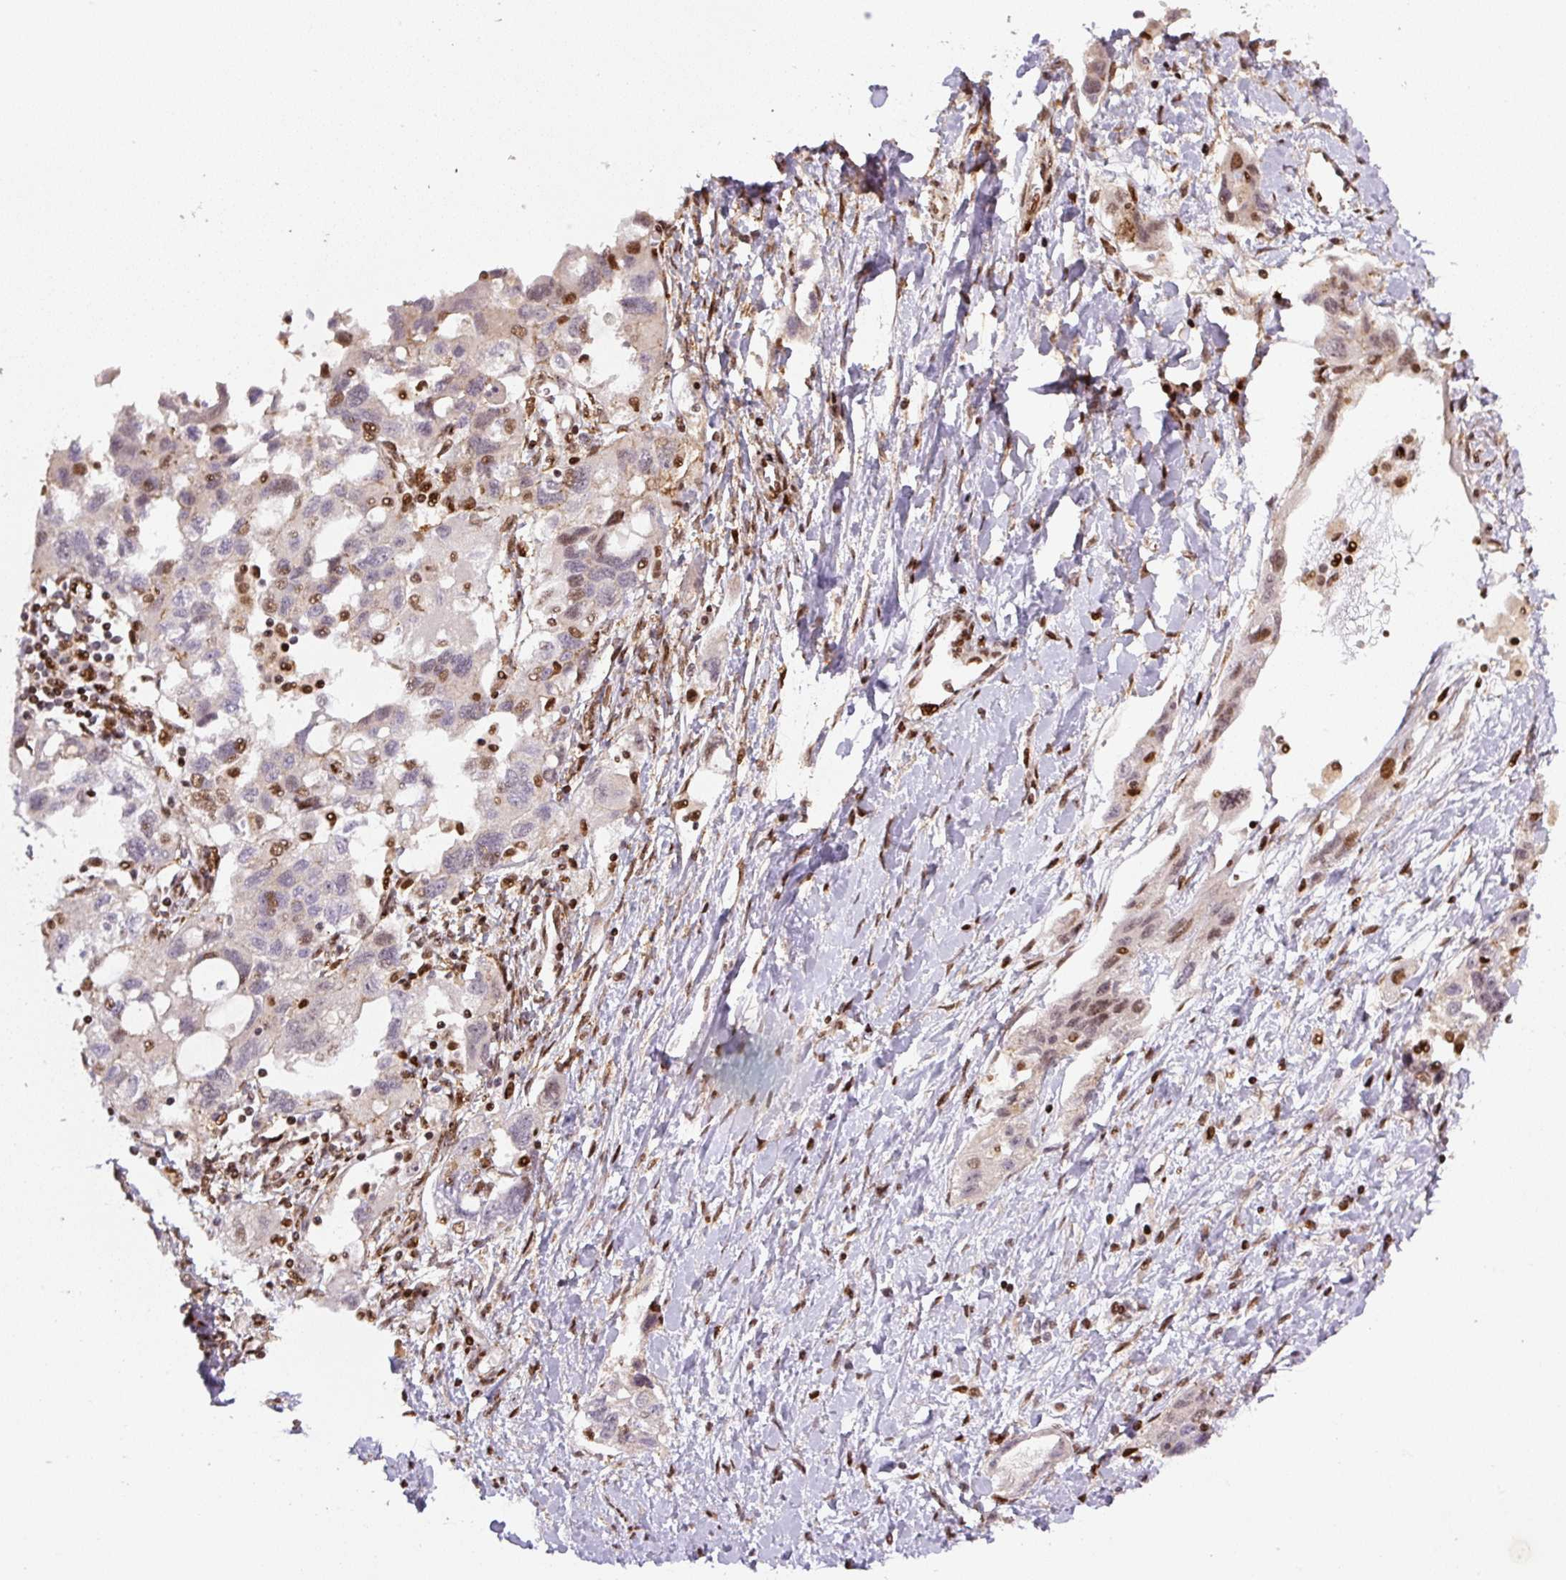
{"staining": {"intensity": "strong", "quantity": "<25%", "location": "nuclear"}, "tissue": "ovarian cancer", "cell_type": "Tumor cells", "image_type": "cancer", "snomed": [{"axis": "morphology", "description": "Carcinoma, NOS"}, {"axis": "morphology", "description": "Cystadenocarcinoma, serous, NOS"}, {"axis": "topography", "description": "Ovary"}], "caption": "Human ovarian cancer (carcinoma) stained for a protein (brown) shows strong nuclear positive positivity in about <25% of tumor cells.", "gene": "PYDC2", "patient": {"sex": "female", "age": 69}}